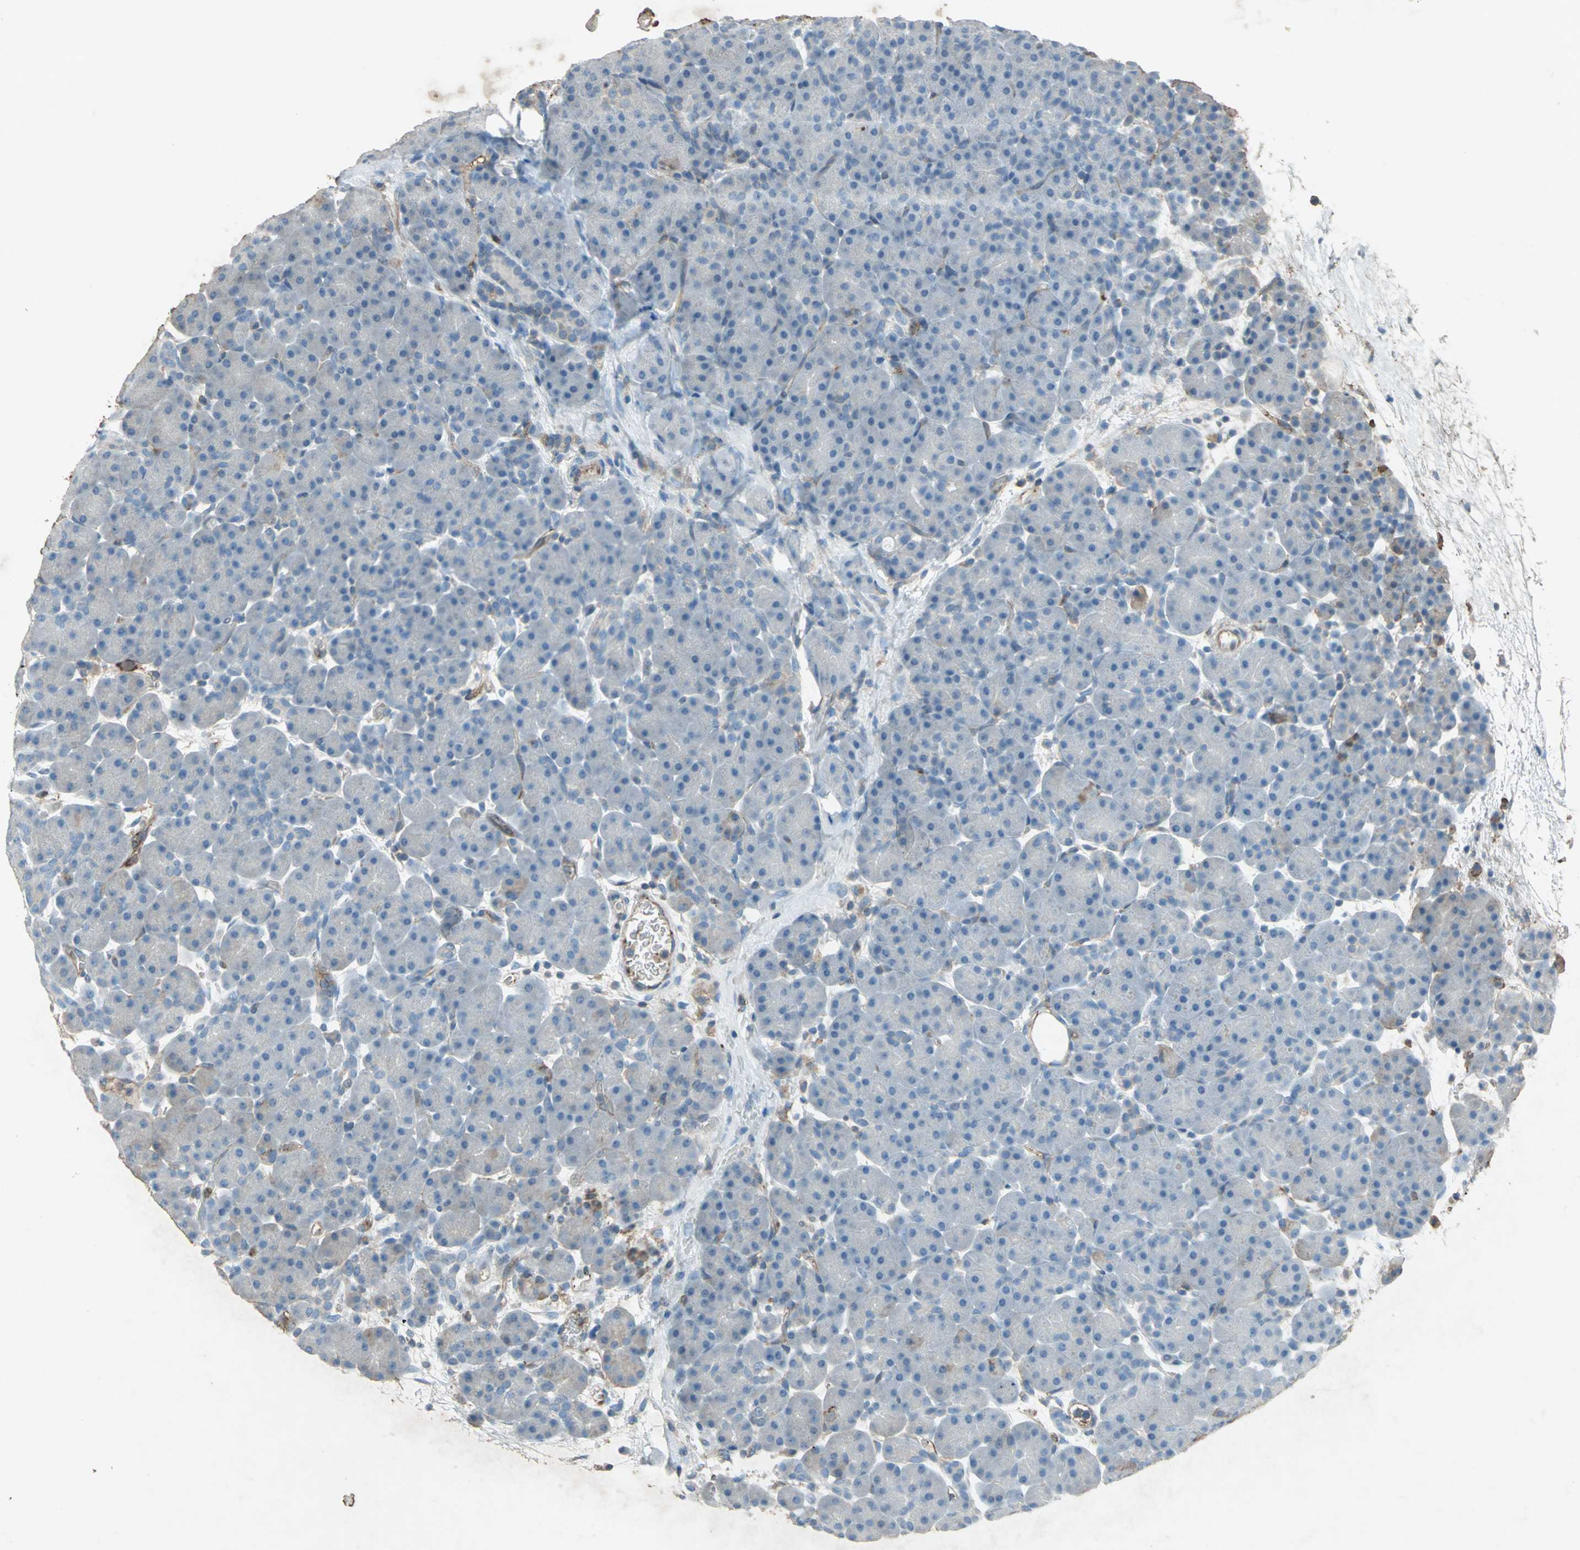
{"staining": {"intensity": "negative", "quantity": "none", "location": "none"}, "tissue": "pancreas", "cell_type": "Exocrine glandular cells", "image_type": "normal", "snomed": [{"axis": "morphology", "description": "Normal tissue, NOS"}, {"axis": "topography", "description": "Pancreas"}], "caption": "IHC of normal pancreas shows no staining in exocrine glandular cells. Nuclei are stained in blue.", "gene": "CCR6", "patient": {"sex": "male", "age": 66}}